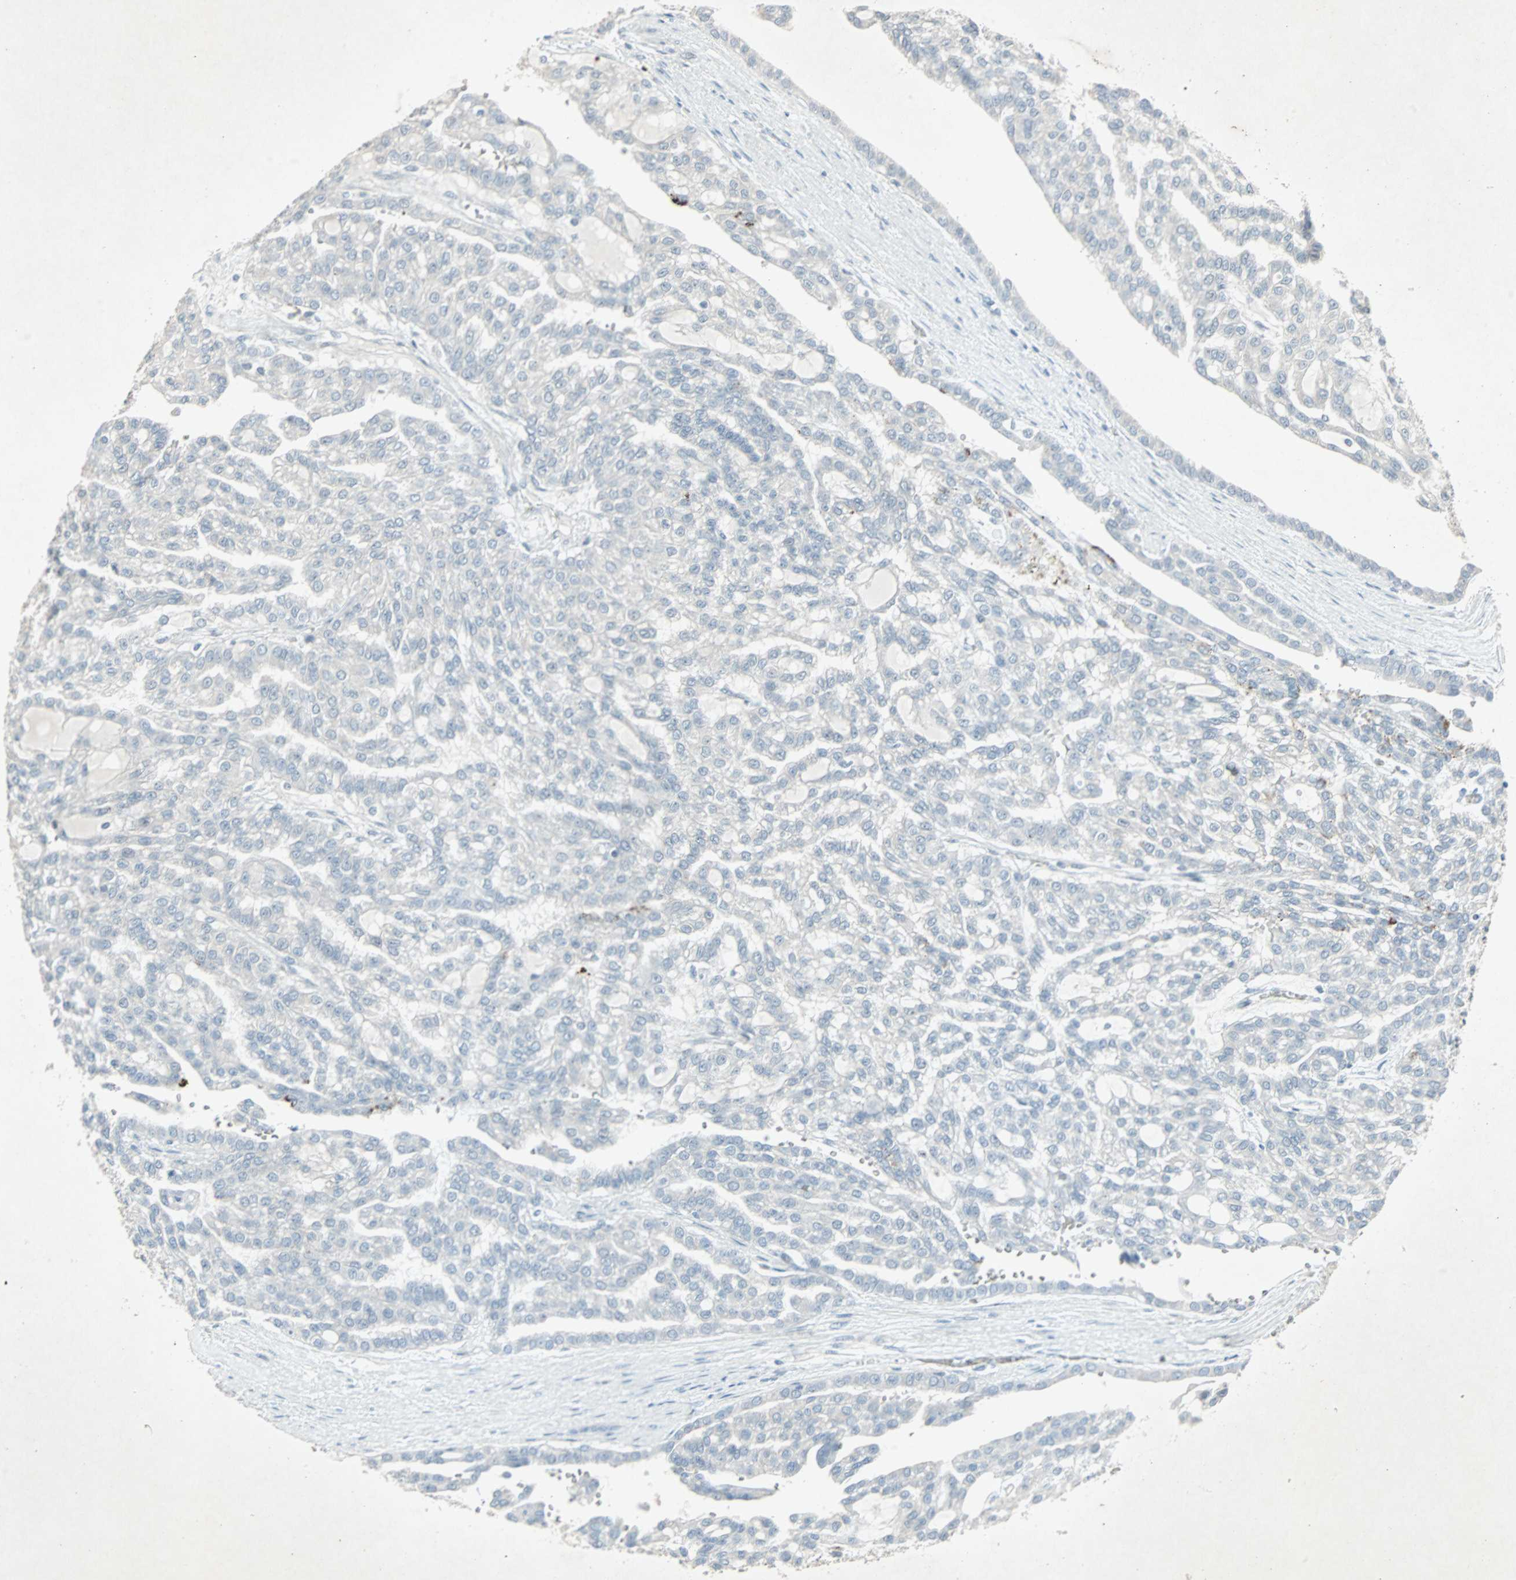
{"staining": {"intensity": "negative", "quantity": "none", "location": "none"}, "tissue": "renal cancer", "cell_type": "Tumor cells", "image_type": "cancer", "snomed": [{"axis": "morphology", "description": "Adenocarcinoma, NOS"}, {"axis": "topography", "description": "Kidney"}], "caption": "The image reveals no significant expression in tumor cells of renal adenocarcinoma.", "gene": "LANCL3", "patient": {"sex": "male", "age": 63}}